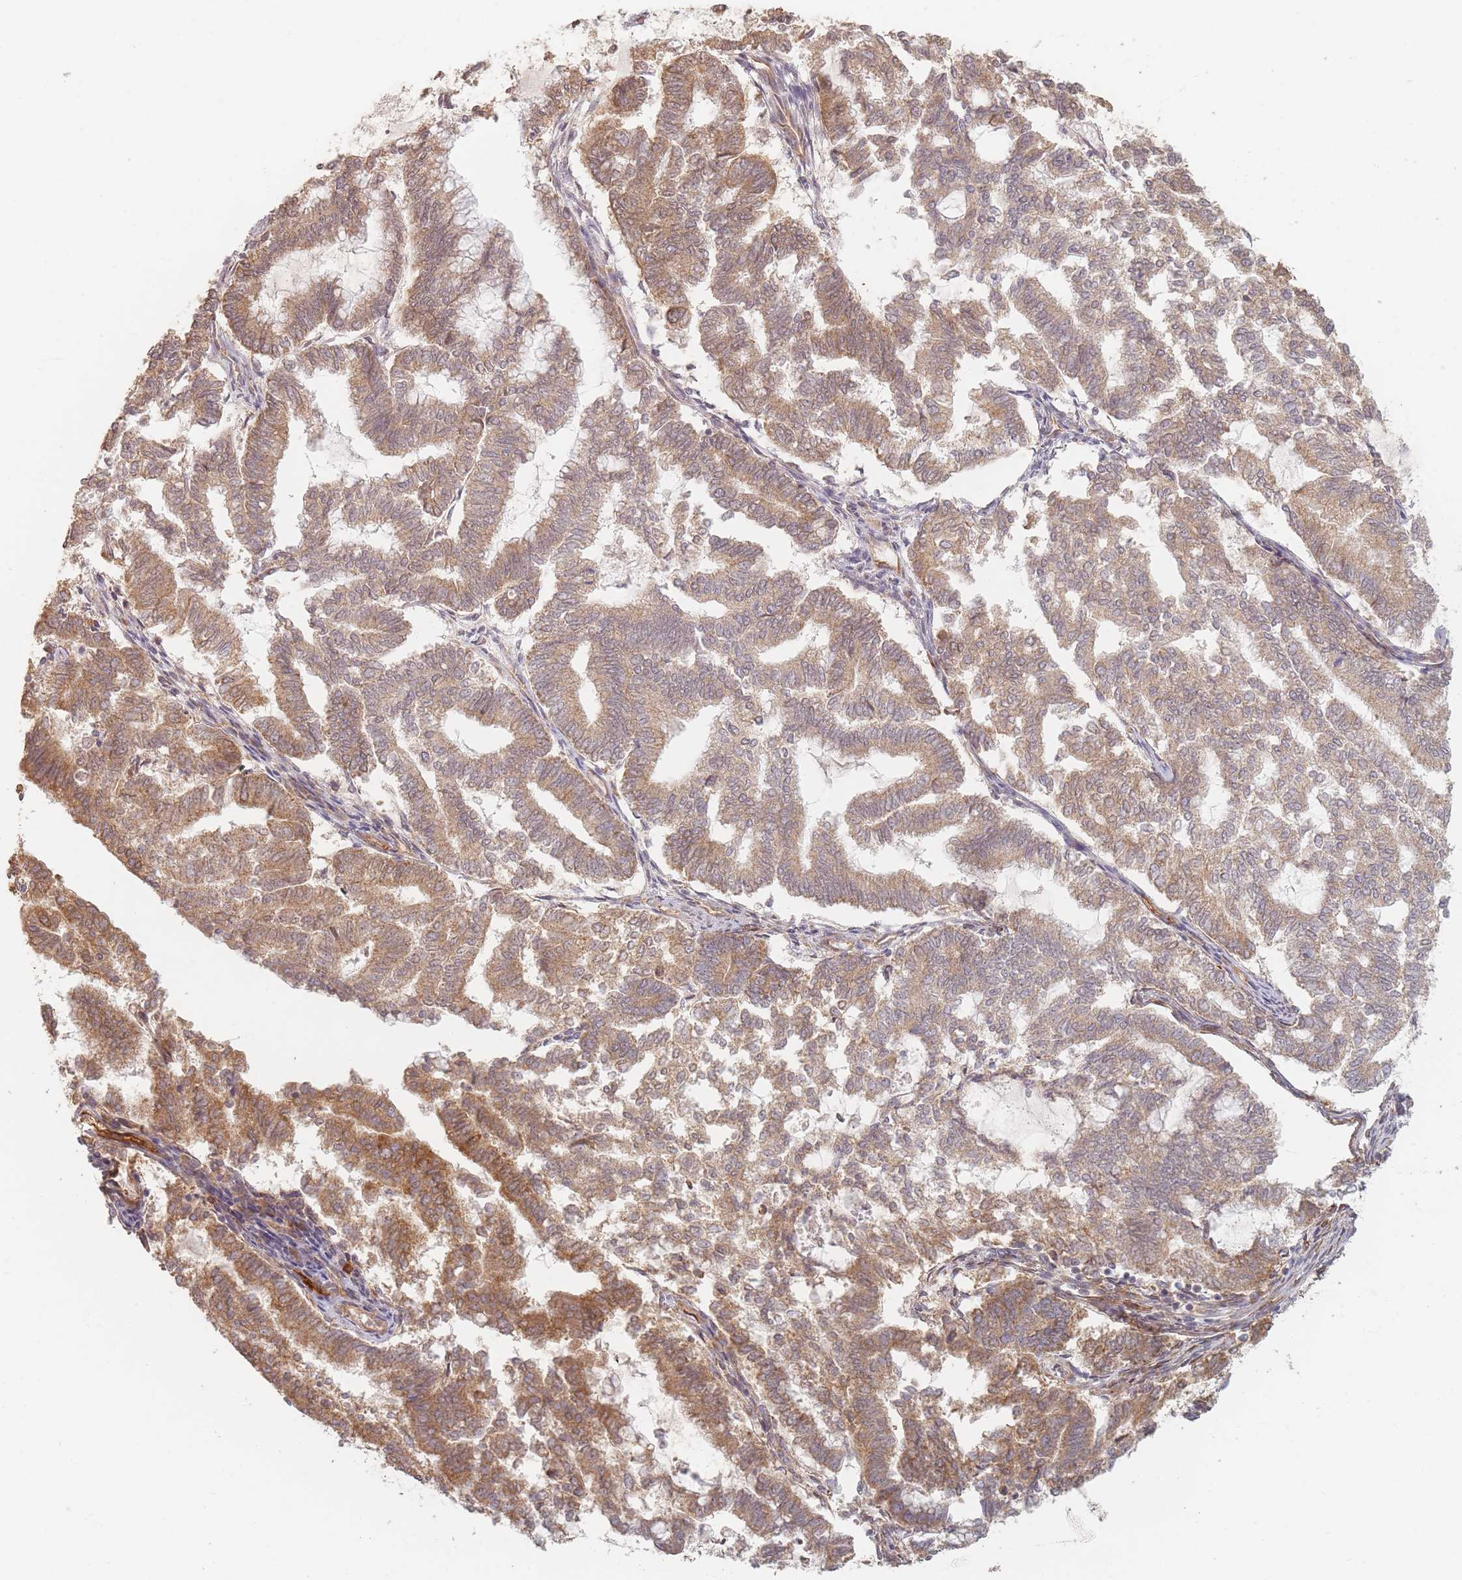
{"staining": {"intensity": "moderate", "quantity": ">75%", "location": "cytoplasmic/membranous"}, "tissue": "endometrial cancer", "cell_type": "Tumor cells", "image_type": "cancer", "snomed": [{"axis": "morphology", "description": "Adenocarcinoma, NOS"}, {"axis": "topography", "description": "Endometrium"}], "caption": "Endometrial cancer (adenocarcinoma) stained with a brown dye shows moderate cytoplasmic/membranous positive positivity in about >75% of tumor cells.", "gene": "MRPS6", "patient": {"sex": "female", "age": 79}}